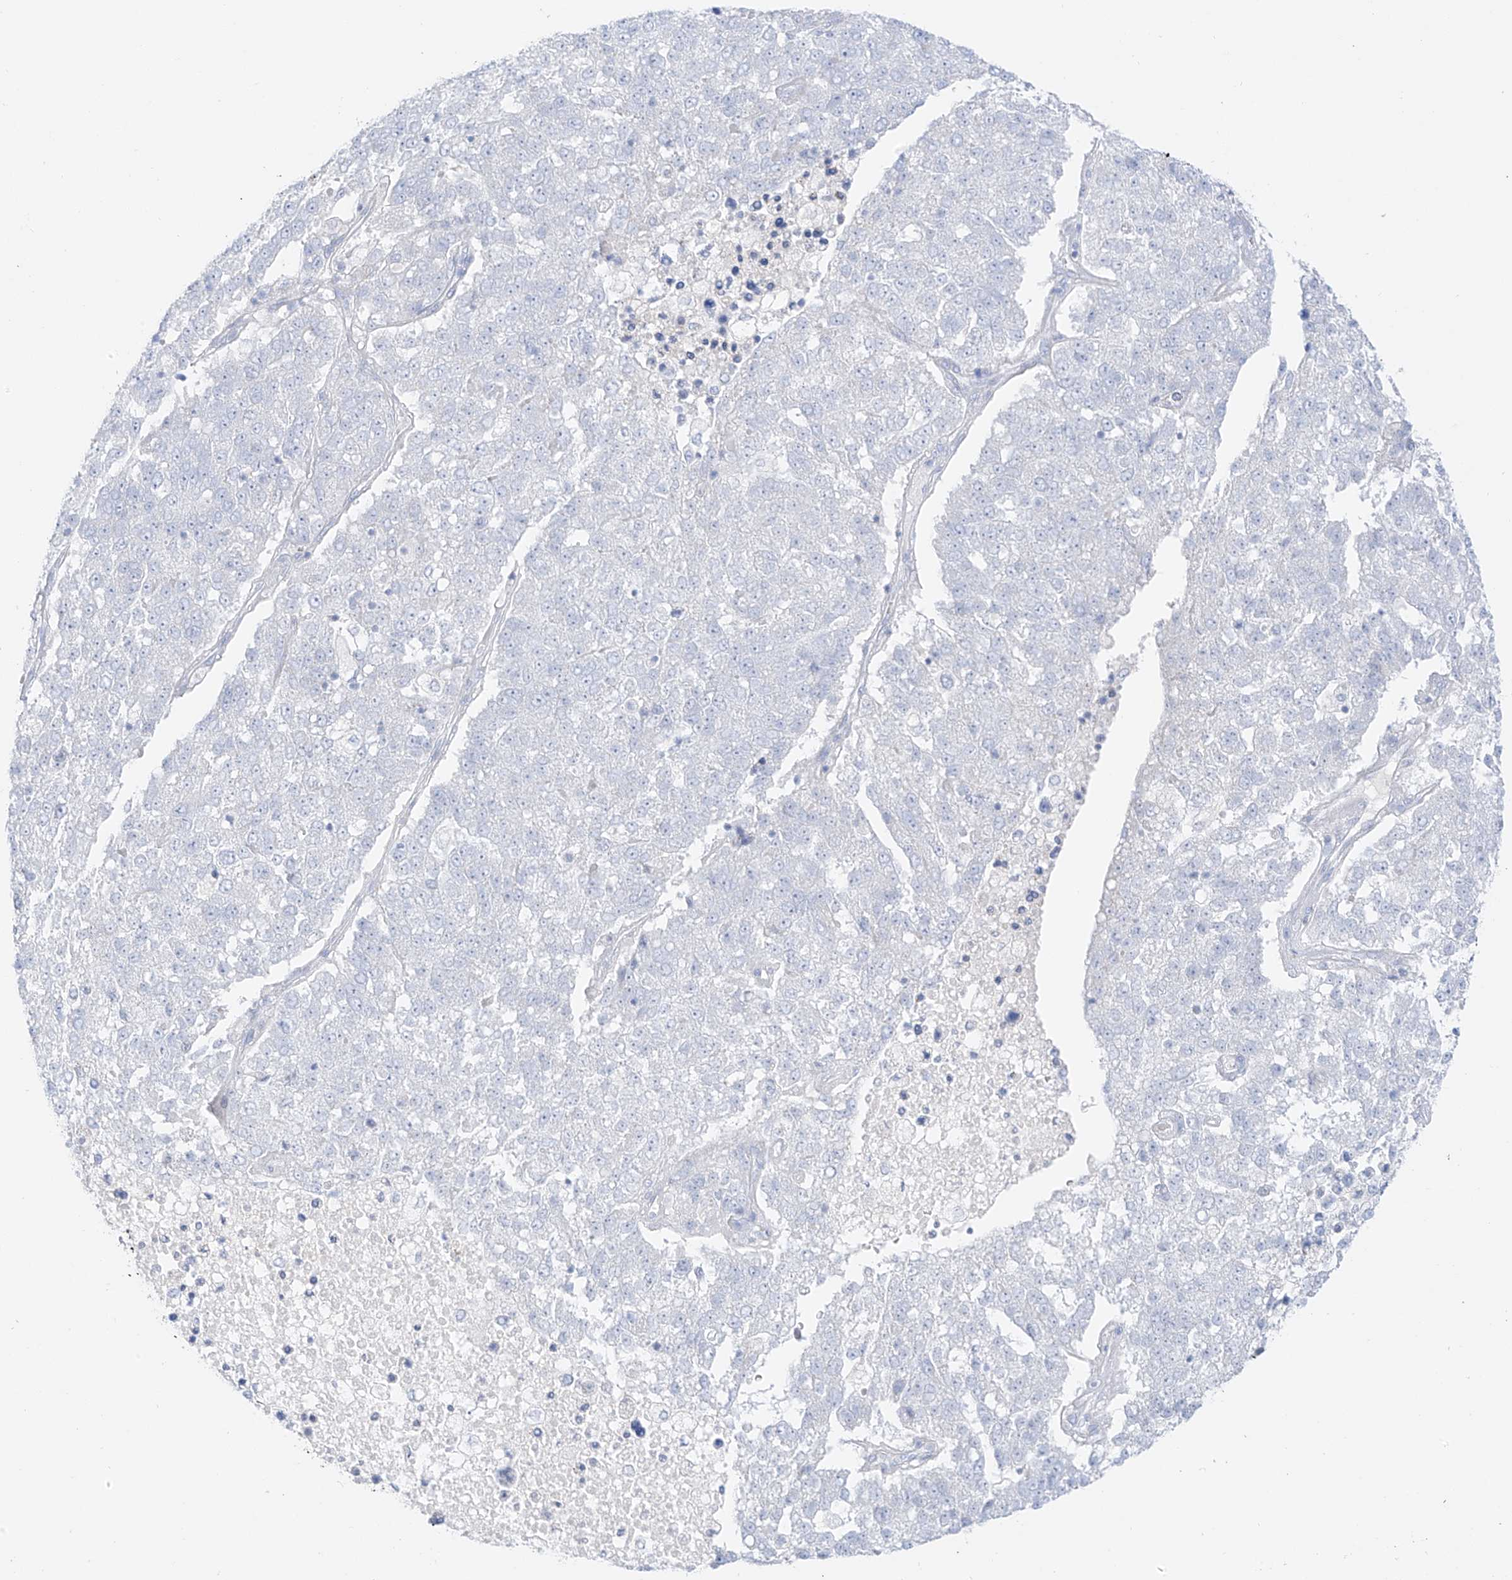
{"staining": {"intensity": "negative", "quantity": "none", "location": "none"}, "tissue": "pancreatic cancer", "cell_type": "Tumor cells", "image_type": "cancer", "snomed": [{"axis": "morphology", "description": "Adenocarcinoma, NOS"}, {"axis": "topography", "description": "Pancreas"}], "caption": "The image demonstrates no significant staining in tumor cells of adenocarcinoma (pancreatic).", "gene": "ST3GAL5", "patient": {"sex": "female", "age": 61}}